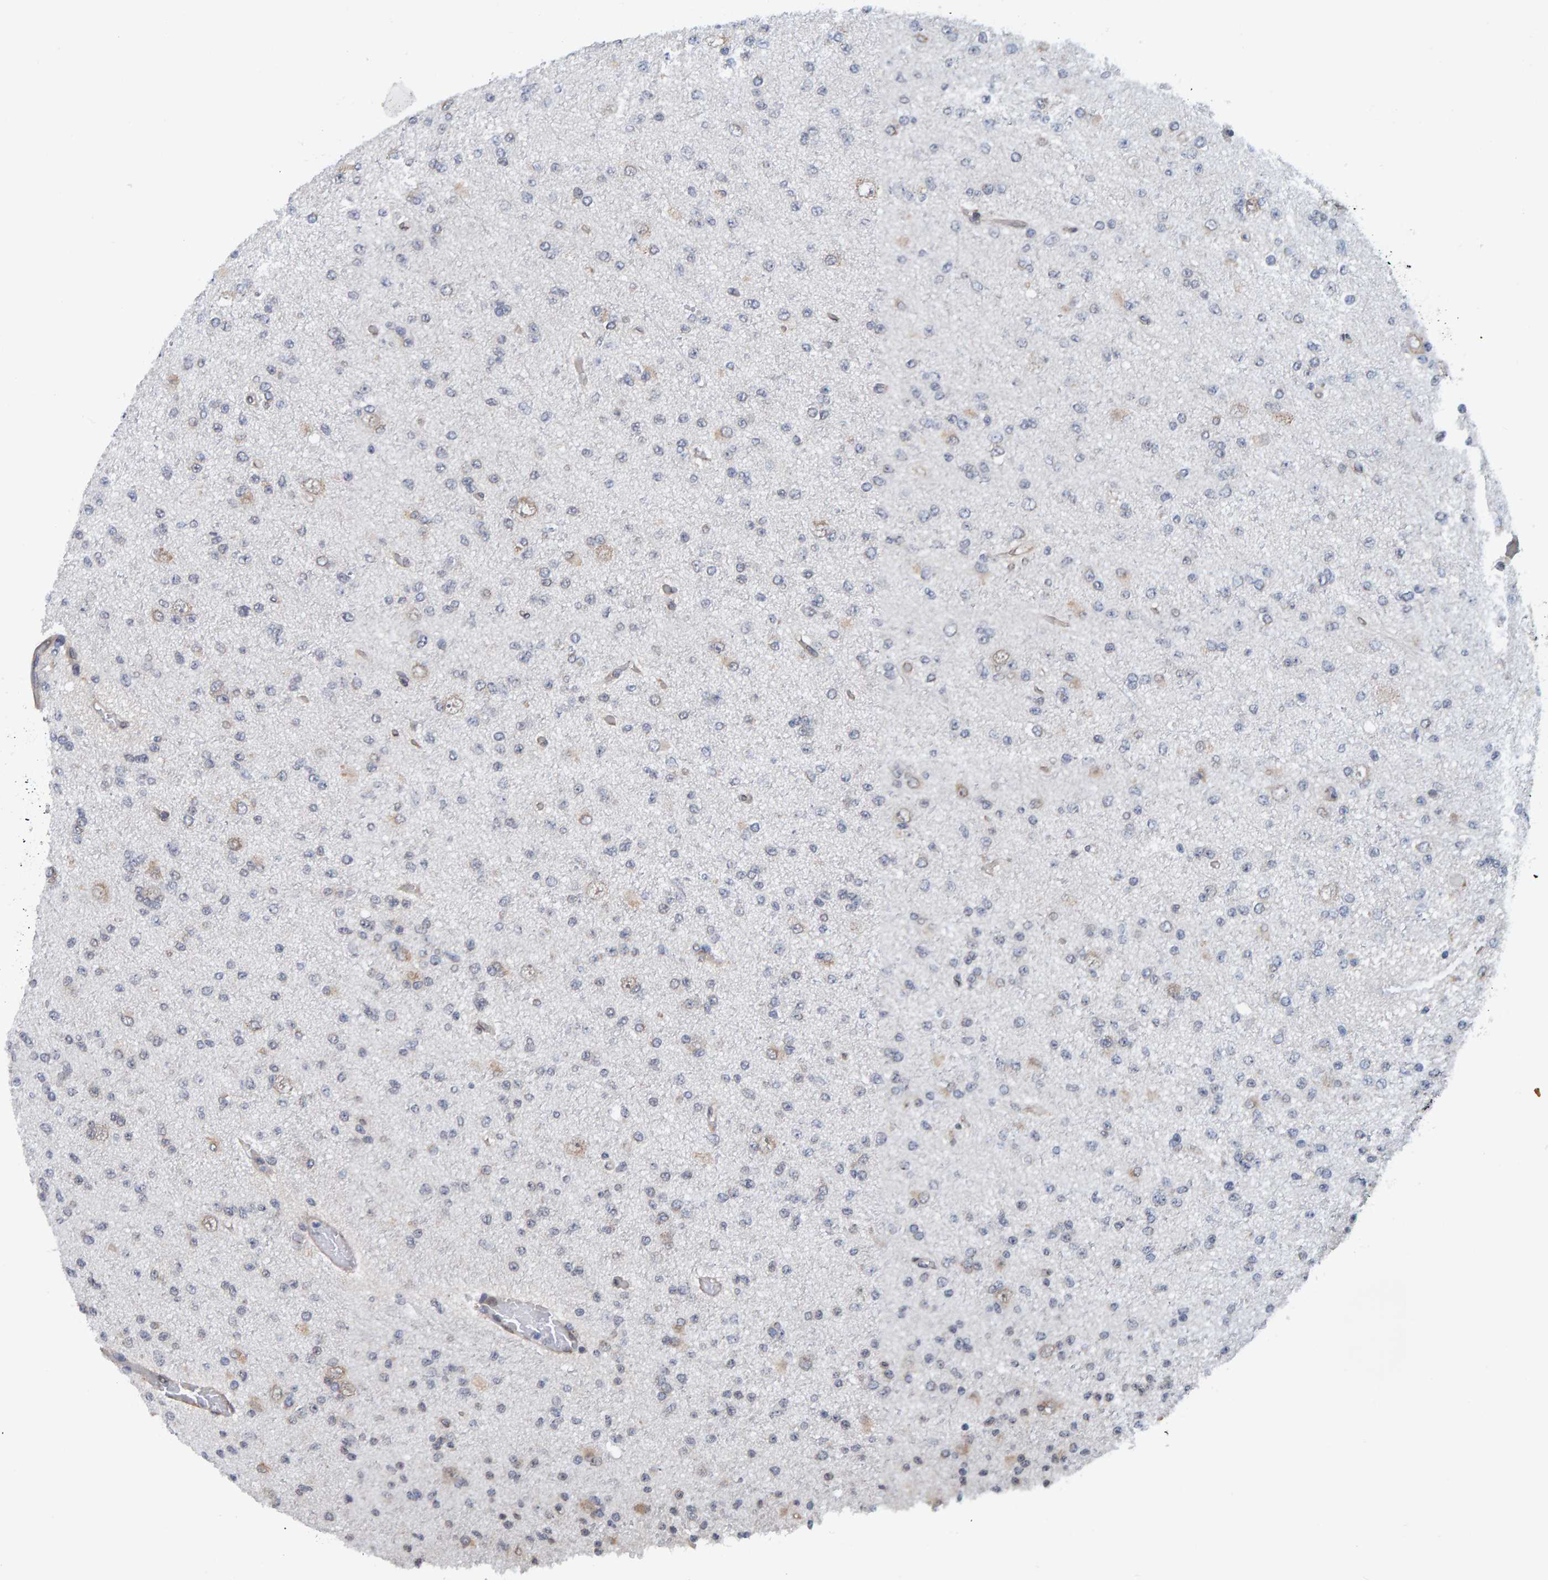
{"staining": {"intensity": "negative", "quantity": "none", "location": "none"}, "tissue": "glioma", "cell_type": "Tumor cells", "image_type": "cancer", "snomed": [{"axis": "morphology", "description": "Glioma, malignant, Low grade"}, {"axis": "topography", "description": "Brain"}], "caption": "IHC photomicrograph of neoplastic tissue: malignant low-grade glioma stained with DAB reveals no significant protein staining in tumor cells.", "gene": "SCRN2", "patient": {"sex": "female", "age": 22}}